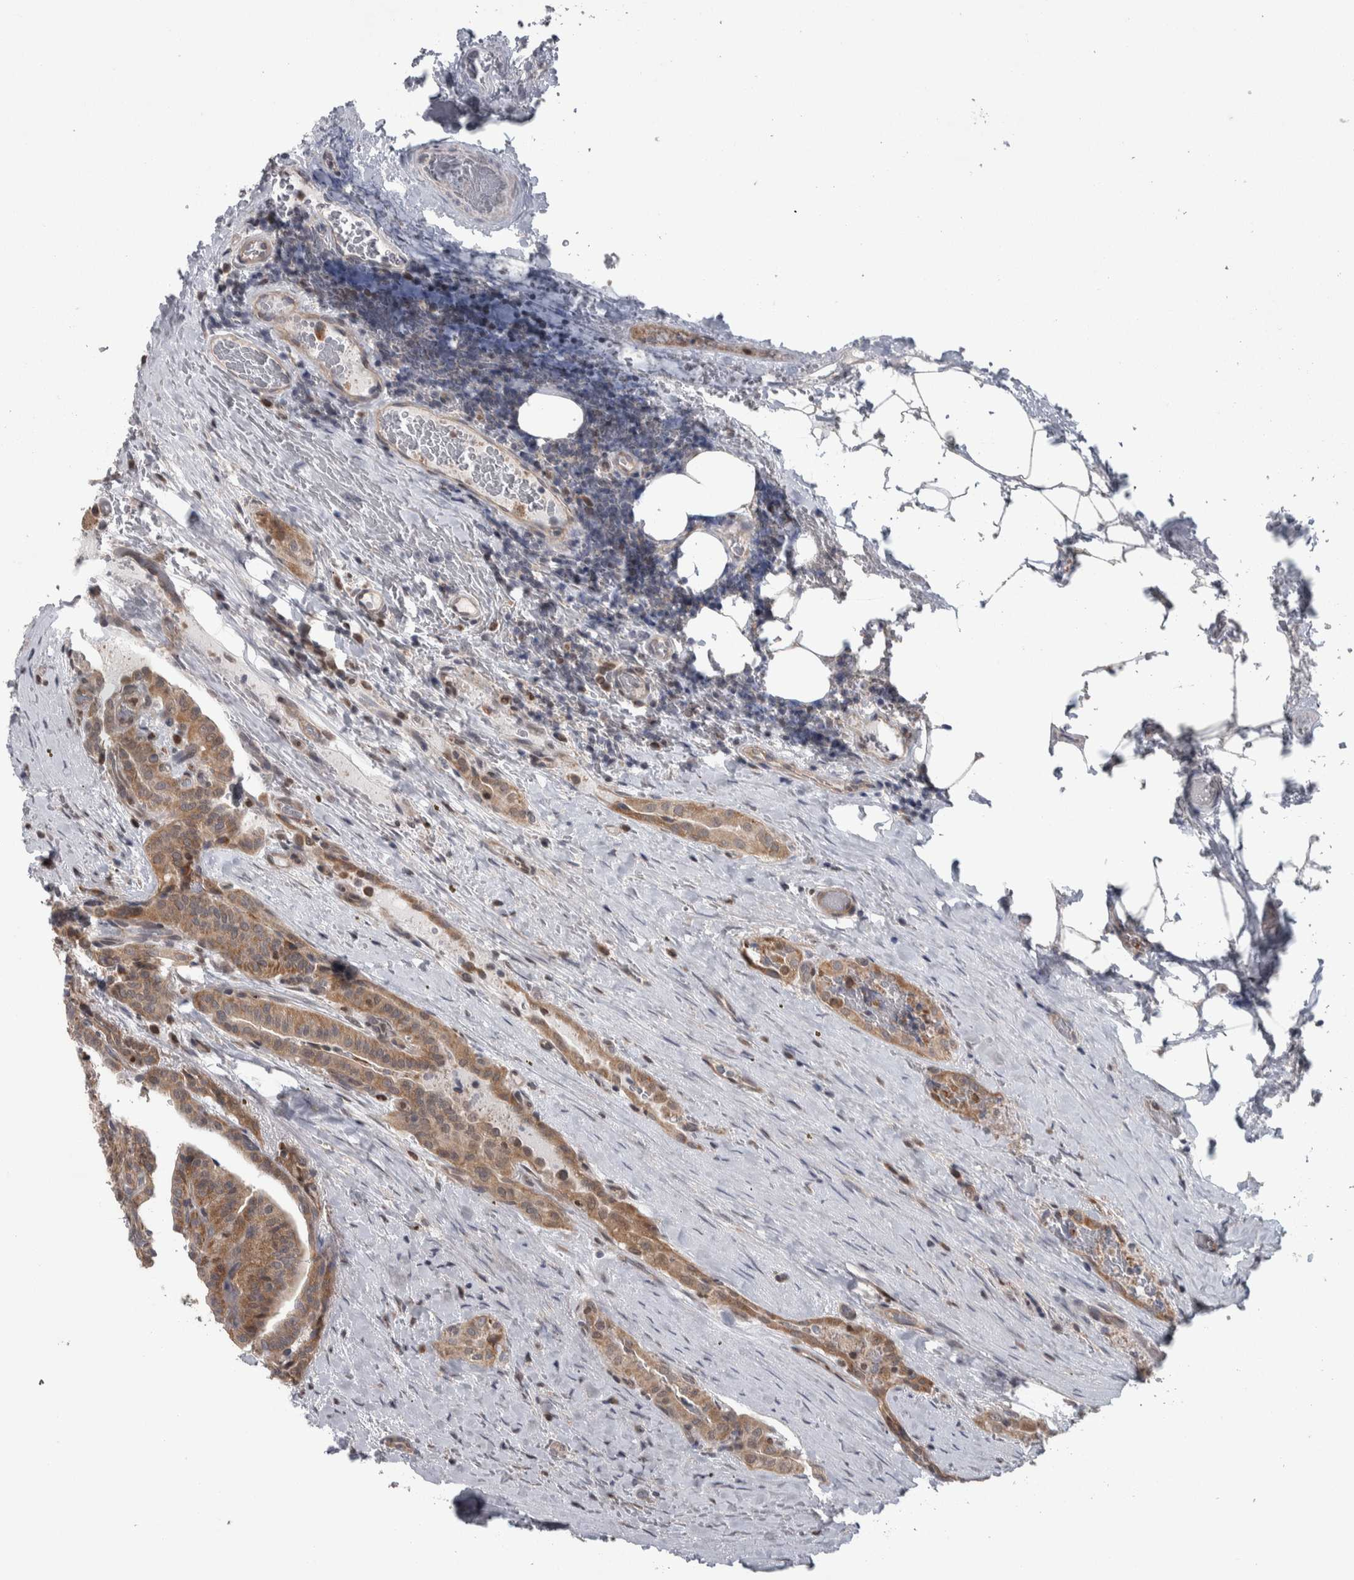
{"staining": {"intensity": "moderate", "quantity": ">75%", "location": "cytoplasmic/membranous"}, "tissue": "thyroid cancer", "cell_type": "Tumor cells", "image_type": "cancer", "snomed": [{"axis": "morphology", "description": "Papillary adenocarcinoma, NOS"}, {"axis": "topography", "description": "Thyroid gland"}], "caption": "There is medium levels of moderate cytoplasmic/membranous staining in tumor cells of thyroid cancer, as demonstrated by immunohistochemical staining (brown color).", "gene": "CWC27", "patient": {"sex": "male", "age": 77}}